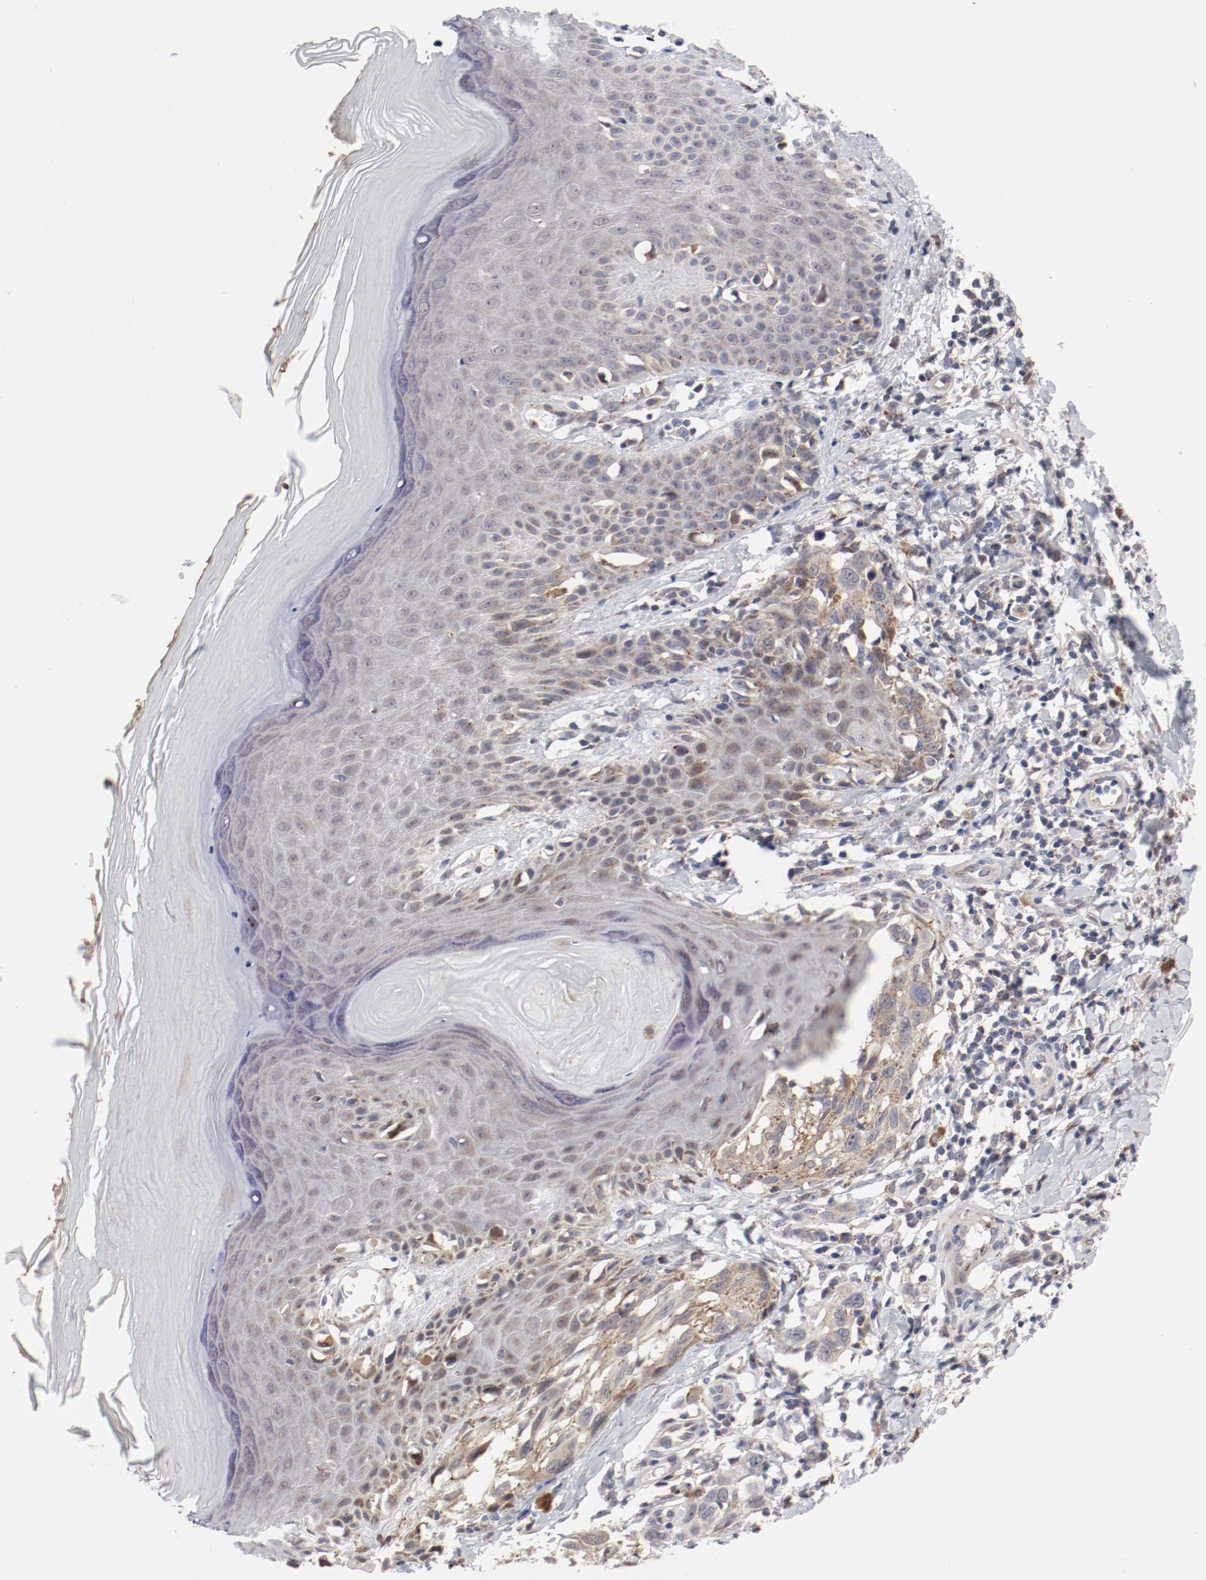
{"staining": {"intensity": "weak", "quantity": "25%-75%", "location": "cytoplasmic/membranous"}, "tissue": "melanoma", "cell_type": "Tumor cells", "image_type": "cancer", "snomed": [{"axis": "morphology", "description": "Malignant melanoma, NOS"}, {"axis": "topography", "description": "Skin"}], "caption": "This is an image of IHC staining of malignant melanoma, which shows weak staining in the cytoplasmic/membranous of tumor cells.", "gene": "RPL12", "patient": {"sex": "female", "age": 77}}